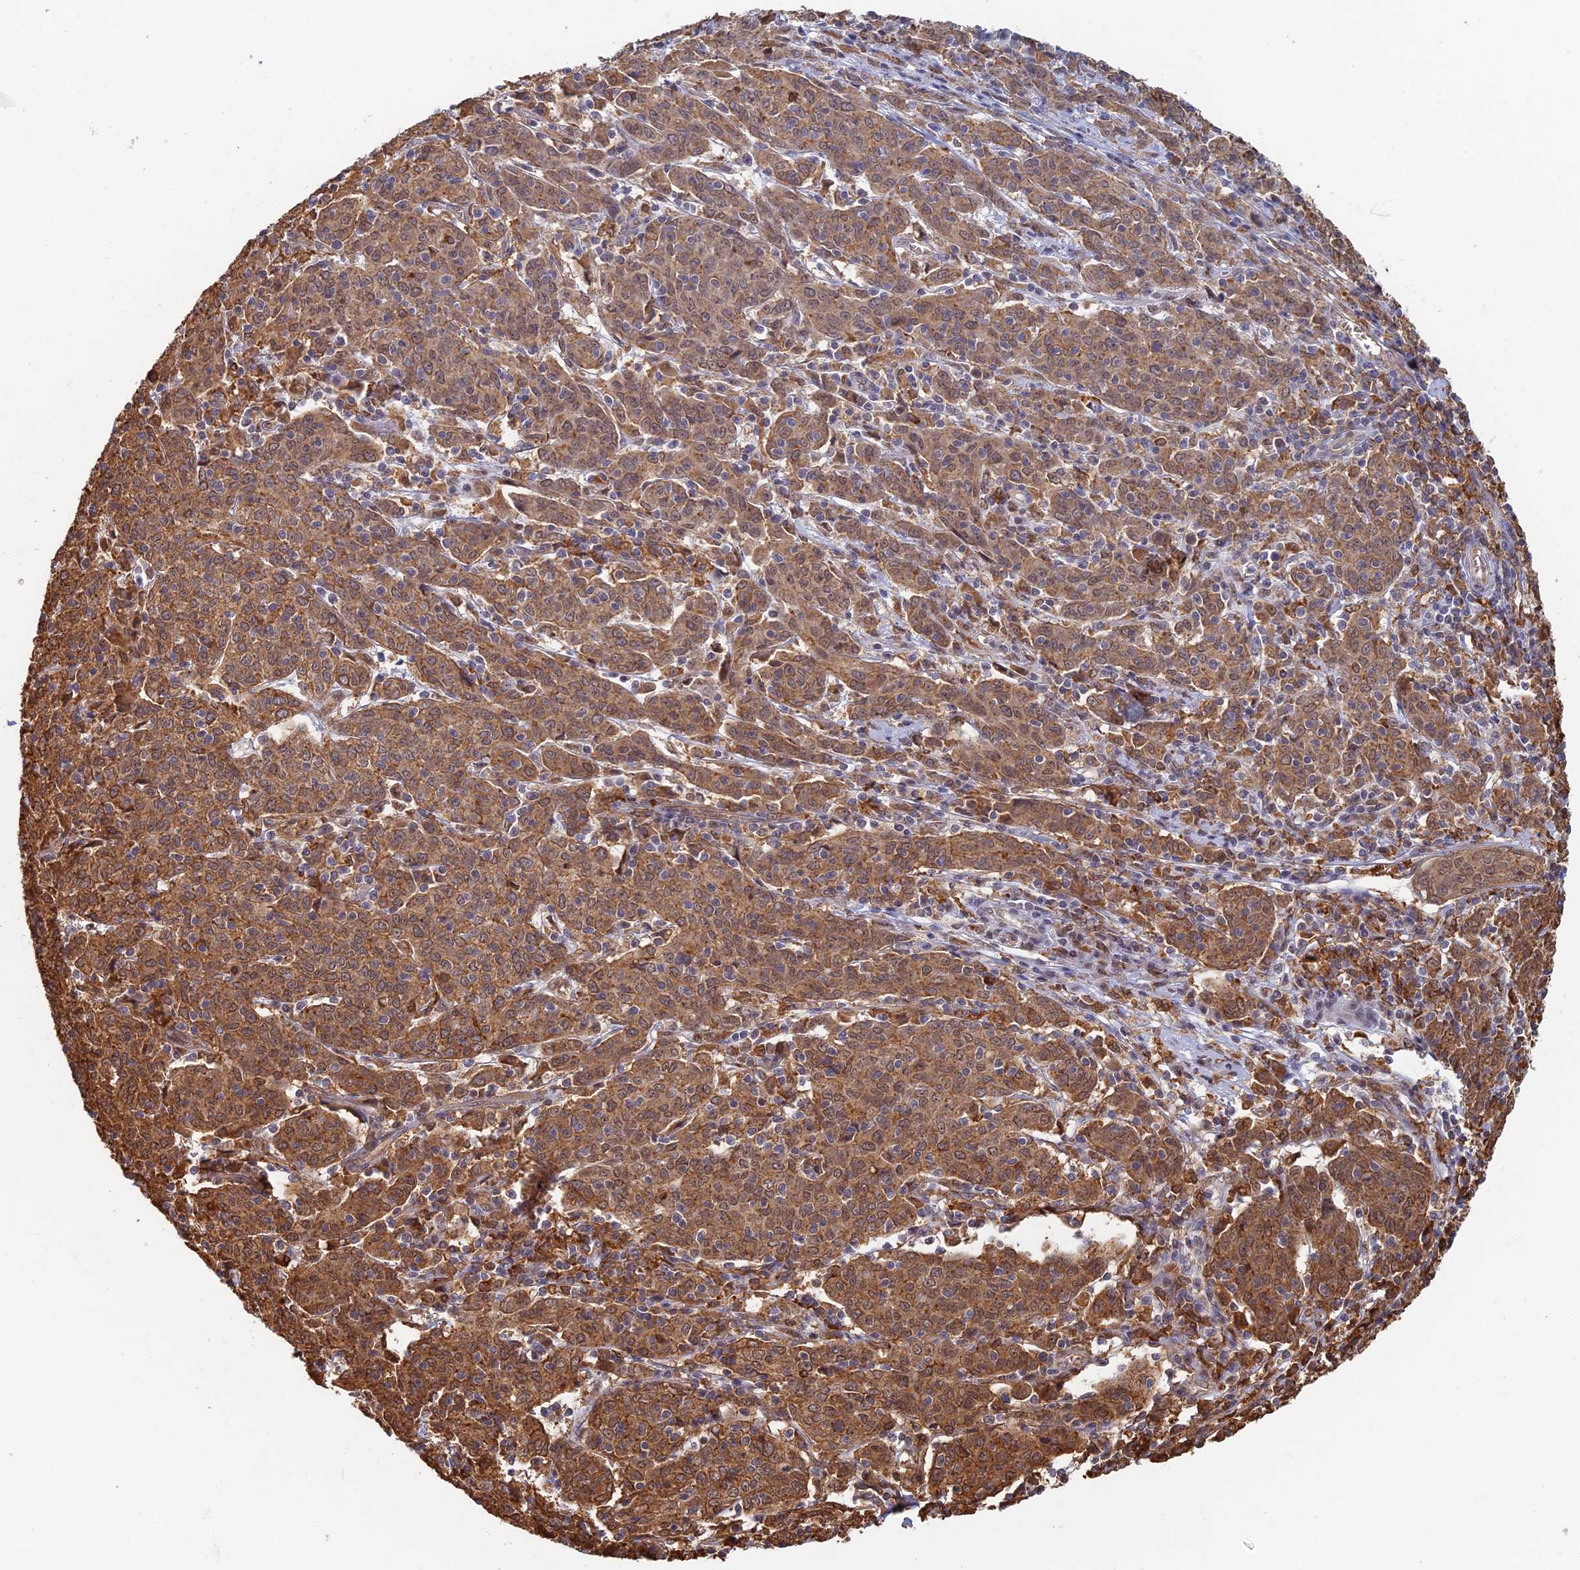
{"staining": {"intensity": "moderate", "quantity": ">75%", "location": "cytoplasmic/membranous,nuclear"}, "tissue": "cervical cancer", "cell_type": "Tumor cells", "image_type": "cancer", "snomed": [{"axis": "morphology", "description": "Squamous cell carcinoma, NOS"}, {"axis": "topography", "description": "Cervix"}], "caption": "About >75% of tumor cells in cervical squamous cell carcinoma demonstrate moderate cytoplasmic/membranous and nuclear protein positivity as visualized by brown immunohistochemical staining.", "gene": "GPATCH1", "patient": {"sex": "female", "age": 67}}